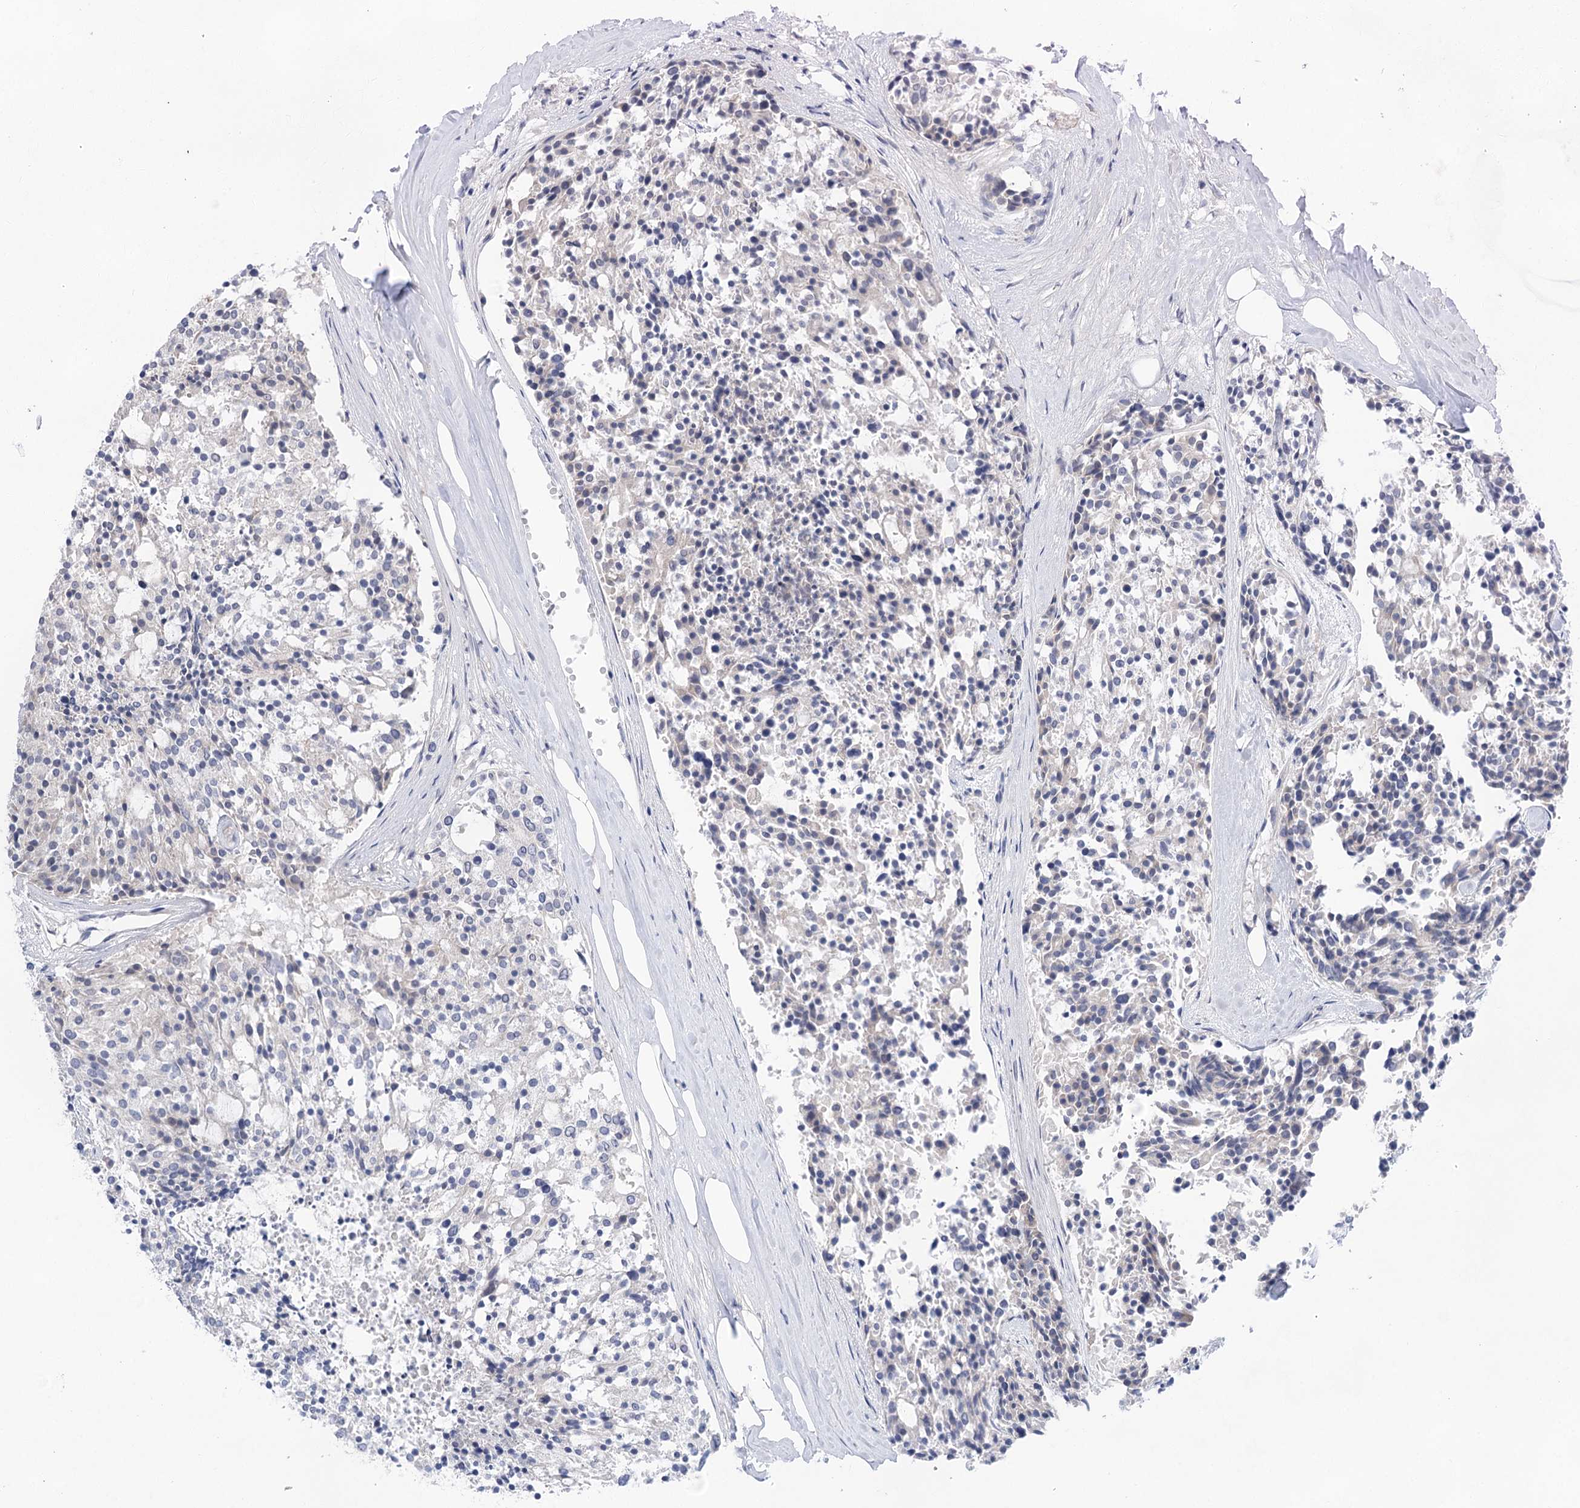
{"staining": {"intensity": "negative", "quantity": "none", "location": "none"}, "tissue": "carcinoid", "cell_type": "Tumor cells", "image_type": "cancer", "snomed": [{"axis": "morphology", "description": "Carcinoid, malignant, NOS"}, {"axis": "topography", "description": "Pancreas"}], "caption": "This is an immunohistochemistry histopathology image of carcinoid. There is no staining in tumor cells.", "gene": "LALBA", "patient": {"sex": "female", "age": 54}}